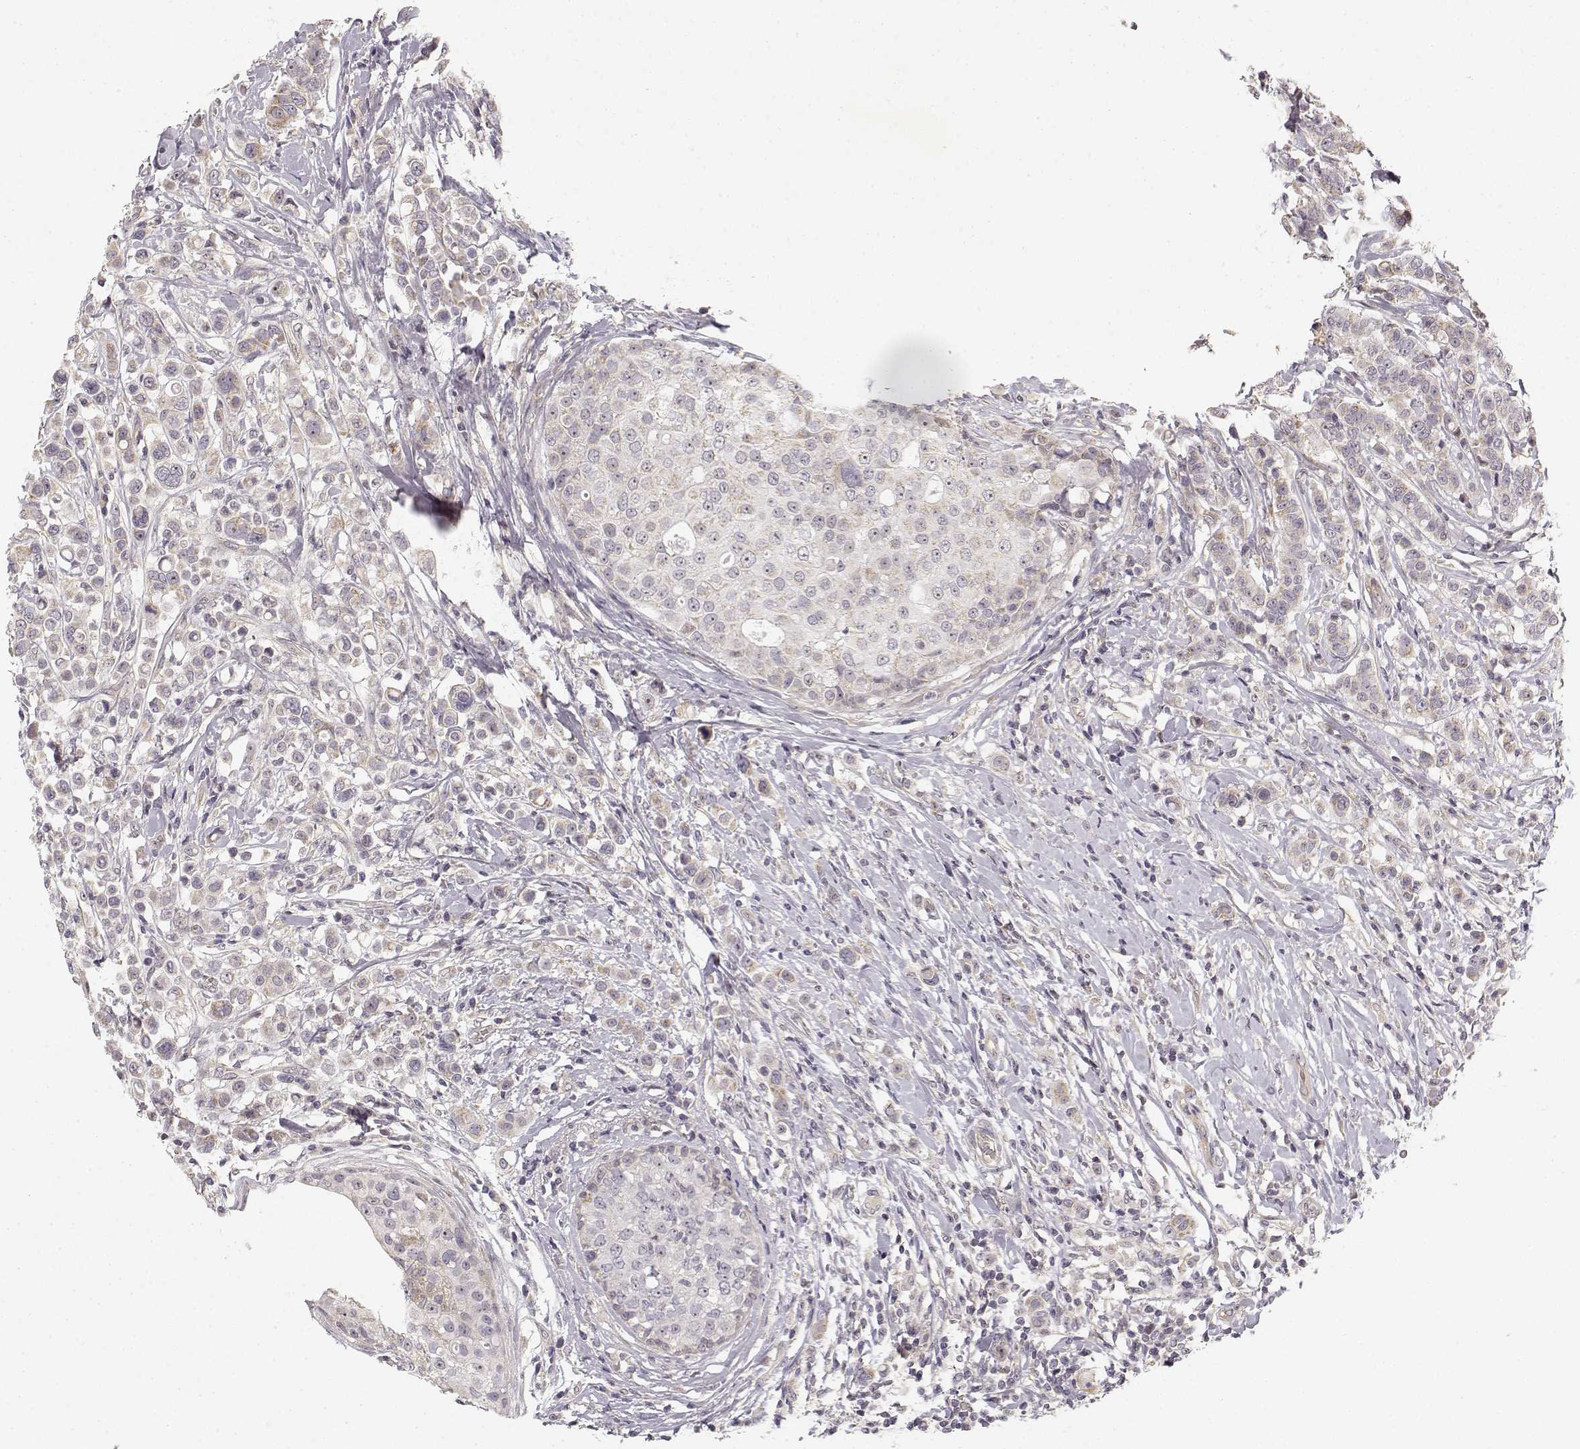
{"staining": {"intensity": "negative", "quantity": "none", "location": "none"}, "tissue": "breast cancer", "cell_type": "Tumor cells", "image_type": "cancer", "snomed": [{"axis": "morphology", "description": "Duct carcinoma"}, {"axis": "topography", "description": "Breast"}], "caption": "Immunohistochemistry of breast cancer shows no staining in tumor cells.", "gene": "MED12L", "patient": {"sex": "female", "age": 27}}